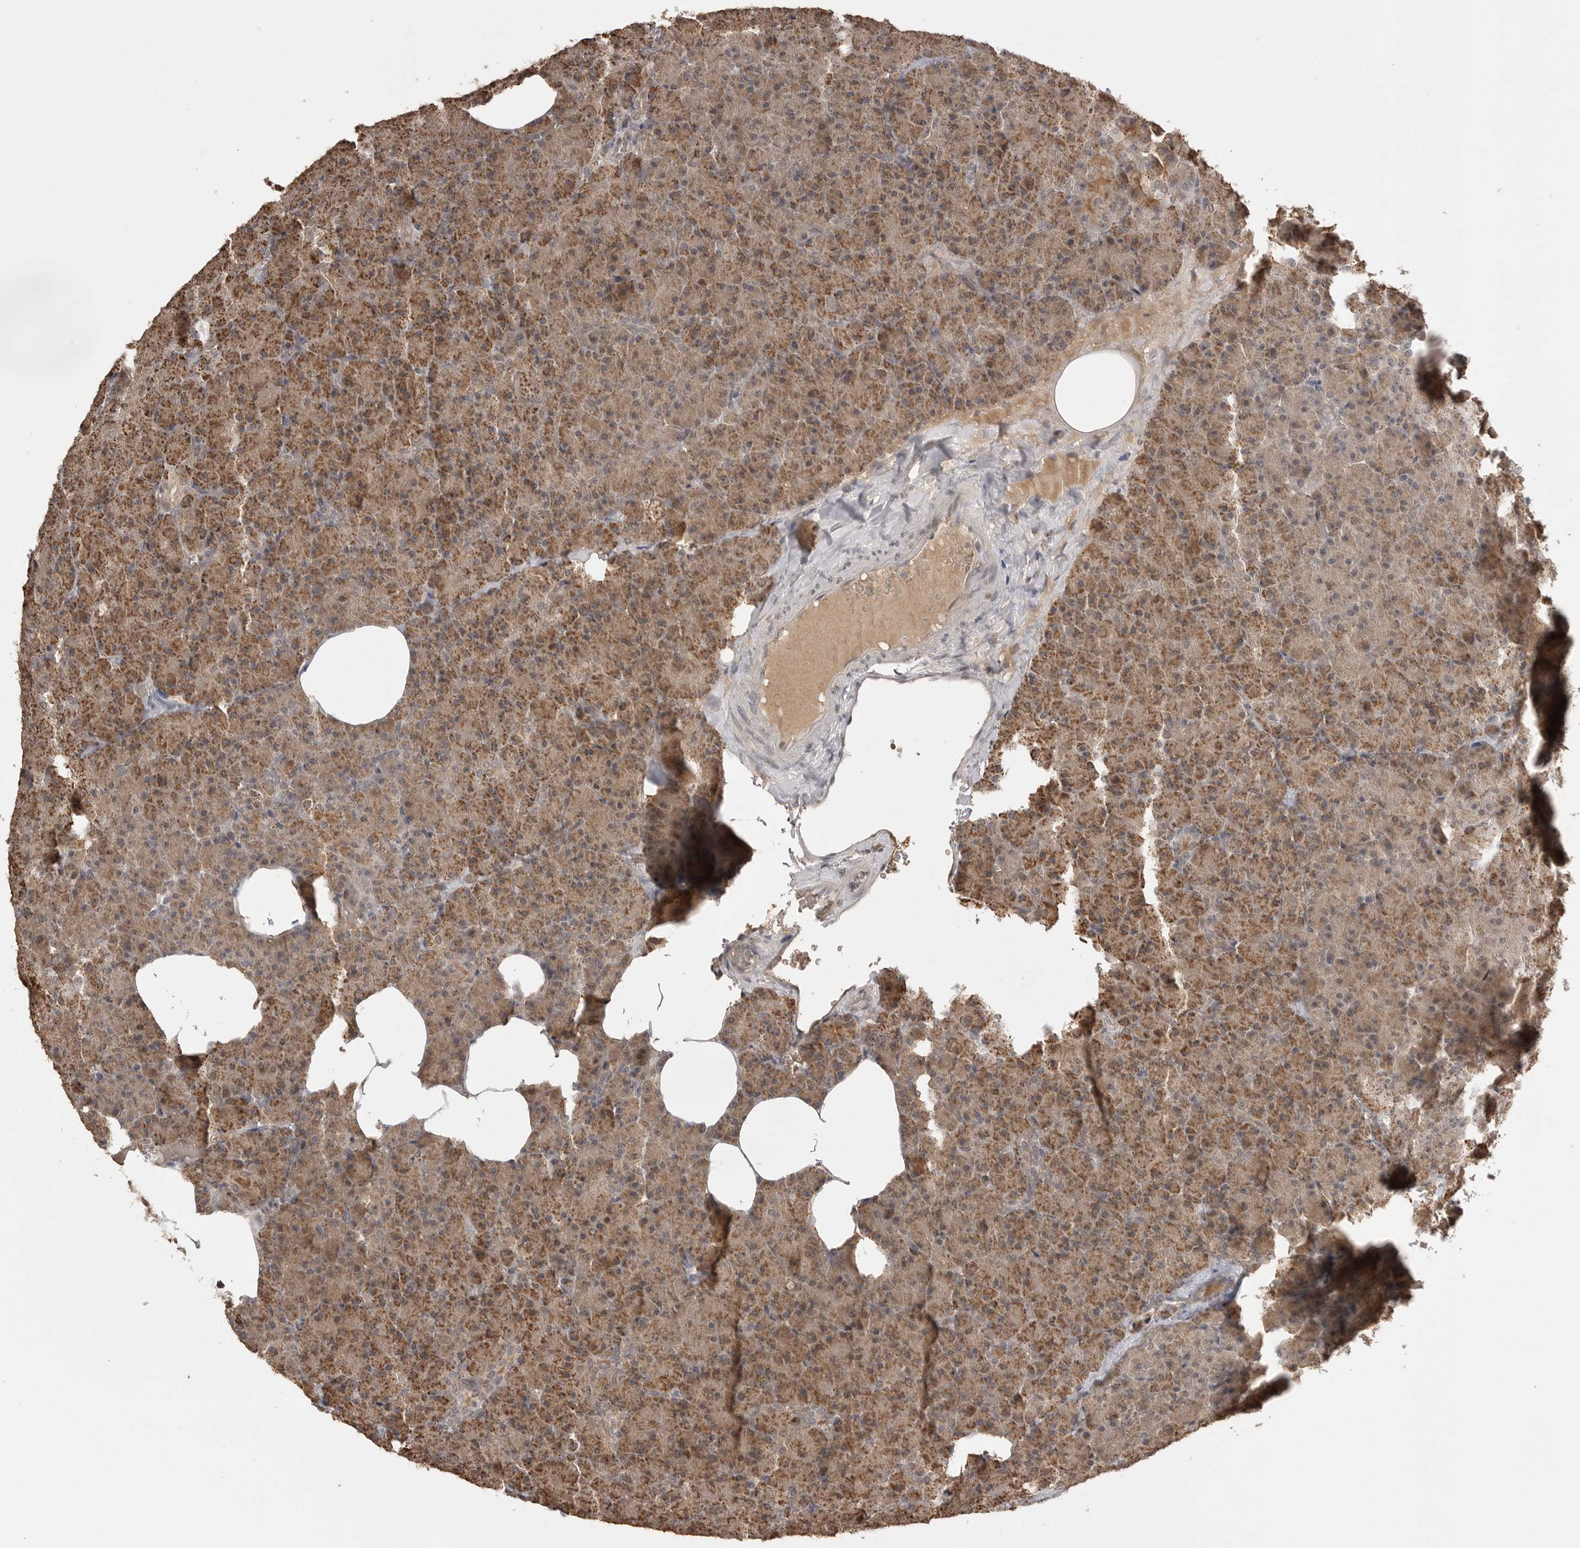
{"staining": {"intensity": "moderate", "quantity": ">75%", "location": "cytoplasmic/membranous"}, "tissue": "pancreas", "cell_type": "Exocrine glandular cells", "image_type": "normal", "snomed": [{"axis": "morphology", "description": "Normal tissue, NOS"}, {"axis": "morphology", "description": "Carcinoid, malignant, NOS"}, {"axis": "topography", "description": "Pancreas"}], "caption": "Exocrine glandular cells demonstrate medium levels of moderate cytoplasmic/membranous positivity in about >75% of cells in unremarkable human pancreas.", "gene": "ASPSCR1", "patient": {"sex": "female", "age": 35}}